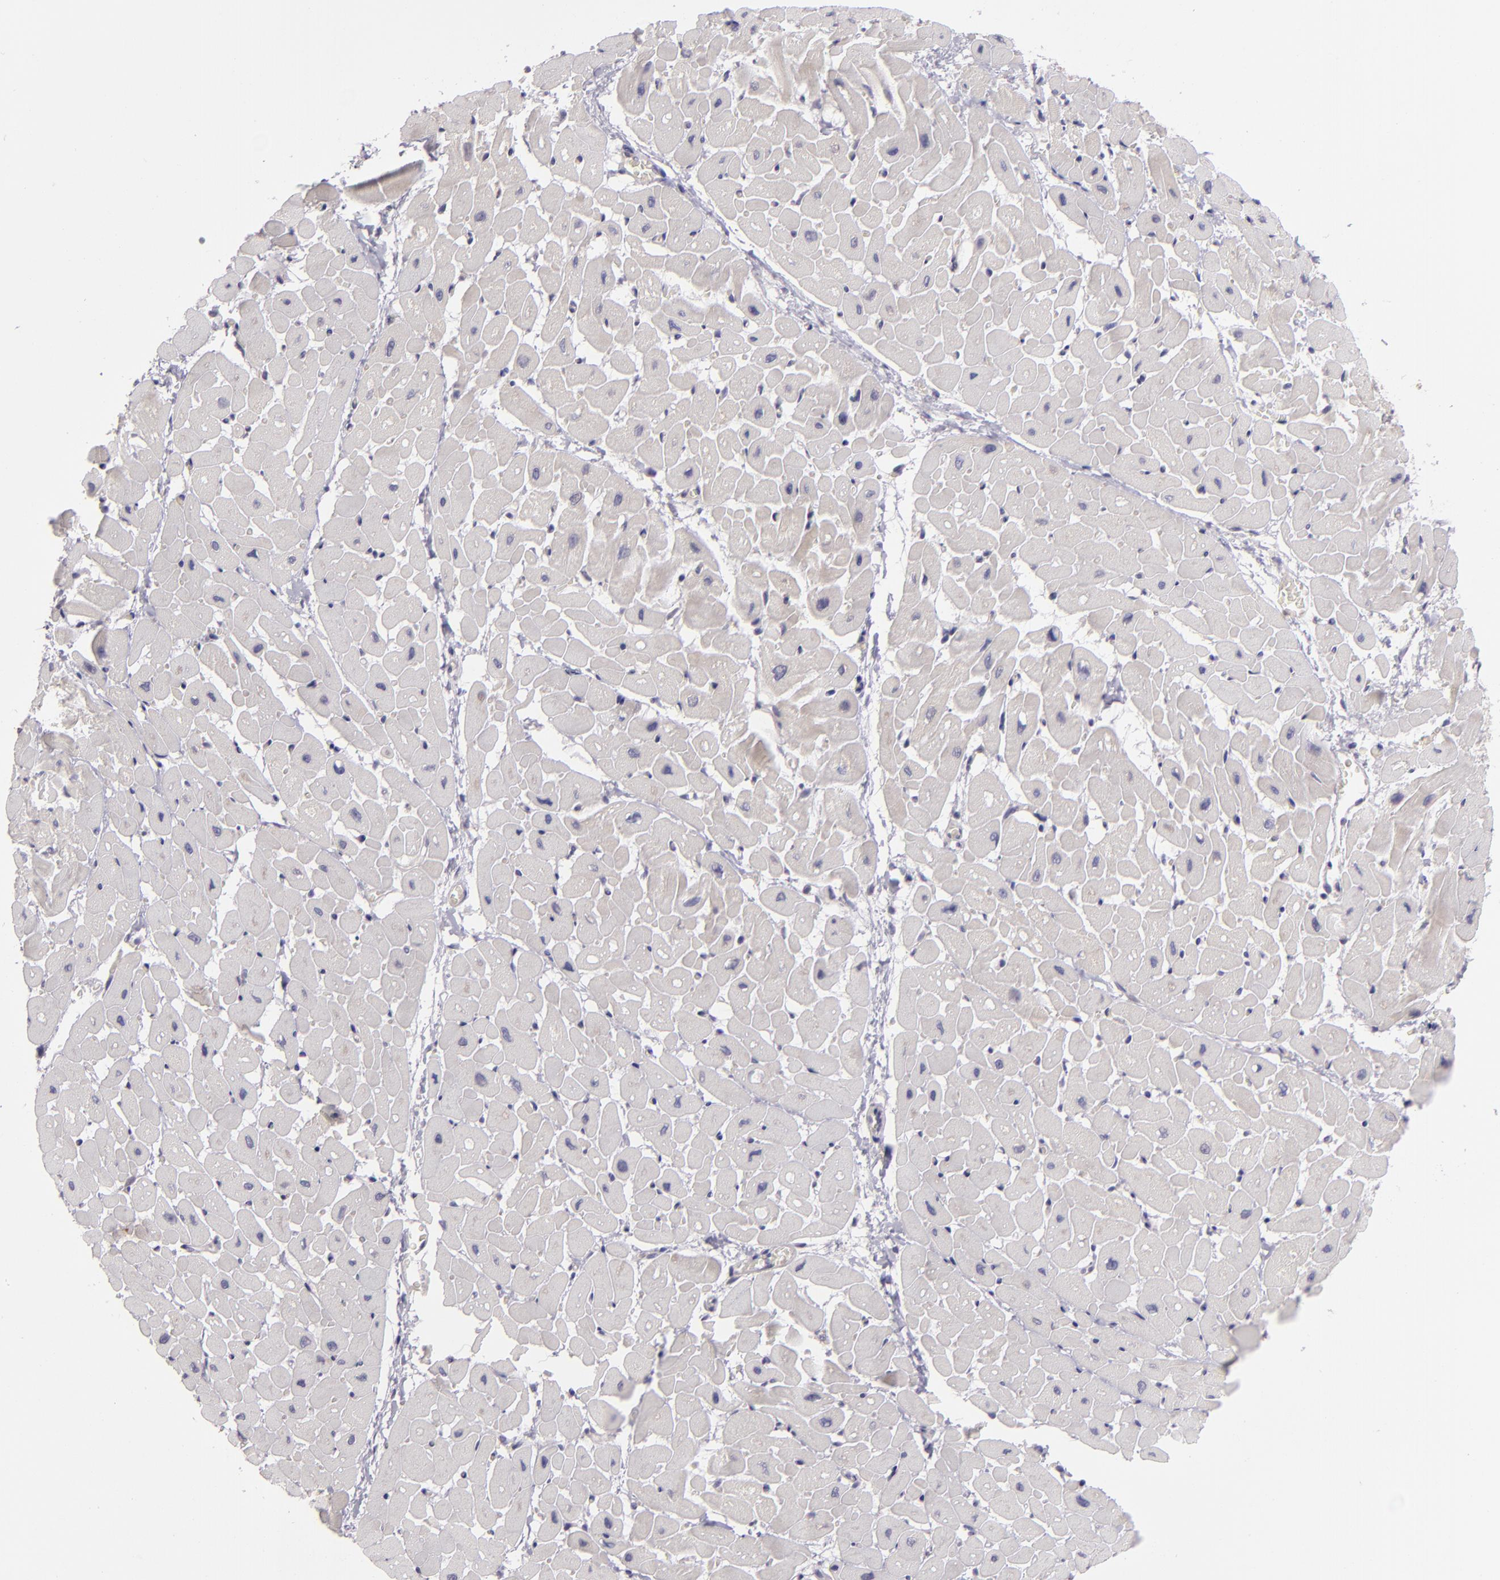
{"staining": {"intensity": "weak", "quantity": "25%-75%", "location": "cytoplasmic/membranous"}, "tissue": "heart muscle", "cell_type": "Cardiomyocytes", "image_type": "normal", "snomed": [{"axis": "morphology", "description": "Normal tissue, NOS"}, {"axis": "topography", "description": "Heart"}], "caption": "Immunohistochemistry (IHC) (DAB (3,3'-diaminobenzidine)) staining of unremarkable heart muscle displays weak cytoplasmic/membranous protein expression in about 25%-75% of cardiomyocytes. Using DAB (3,3'-diaminobenzidine) (brown) and hematoxylin (blue) stains, captured at high magnification using brightfield microscopy.", "gene": "EGFL6", "patient": {"sex": "male", "age": 45}}